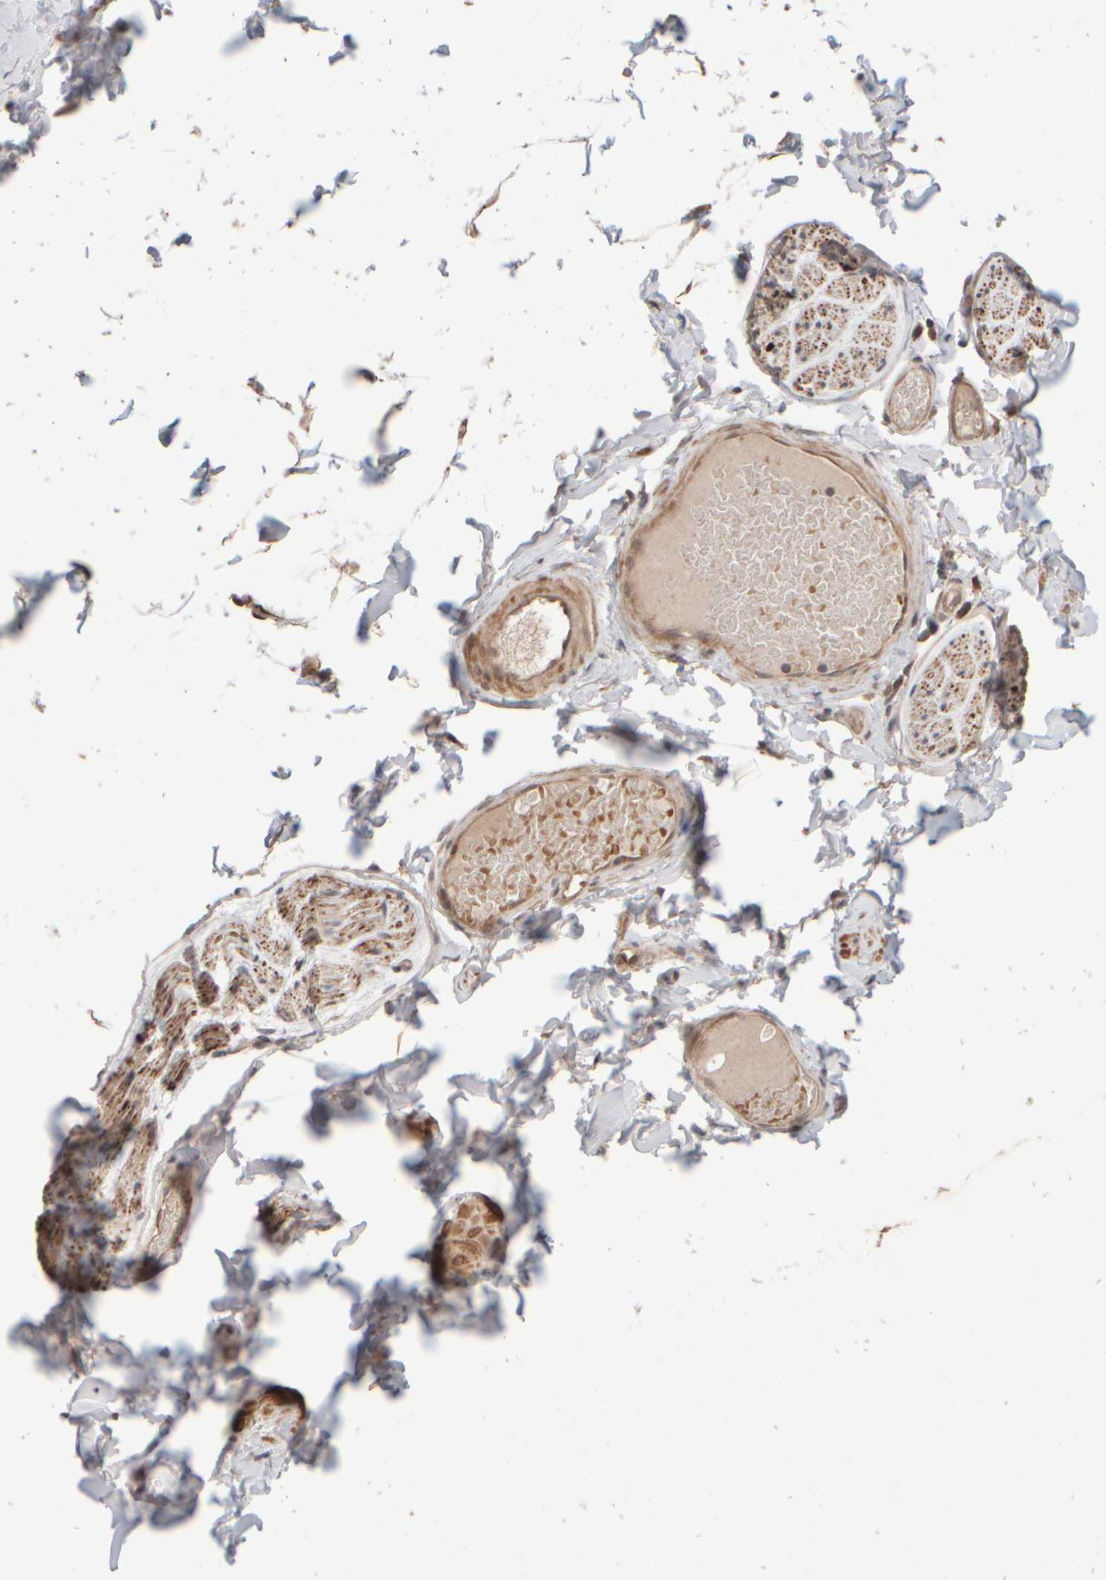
{"staining": {"intensity": "weak", "quantity": "25%-75%", "location": "cytoplasmic/membranous"}, "tissue": "adipose tissue", "cell_type": "Adipocytes", "image_type": "normal", "snomed": [{"axis": "morphology", "description": "Normal tissue, NOS"}, {"axis": "topography", "description": "Adipose tissue"}, {"axis": "topography", "description": "Vascular tissue"}, {"axis": "topography", "description": "Peripheral nerve tissue"}], "caption": "Protein expression analysis of benign adipose tissue shows weak cytoplasmic/membranous staining in approximately 25%-75% of adipocytes.", "gene": "ABHD11", "patient": {"sex": "male", "age": 25}}